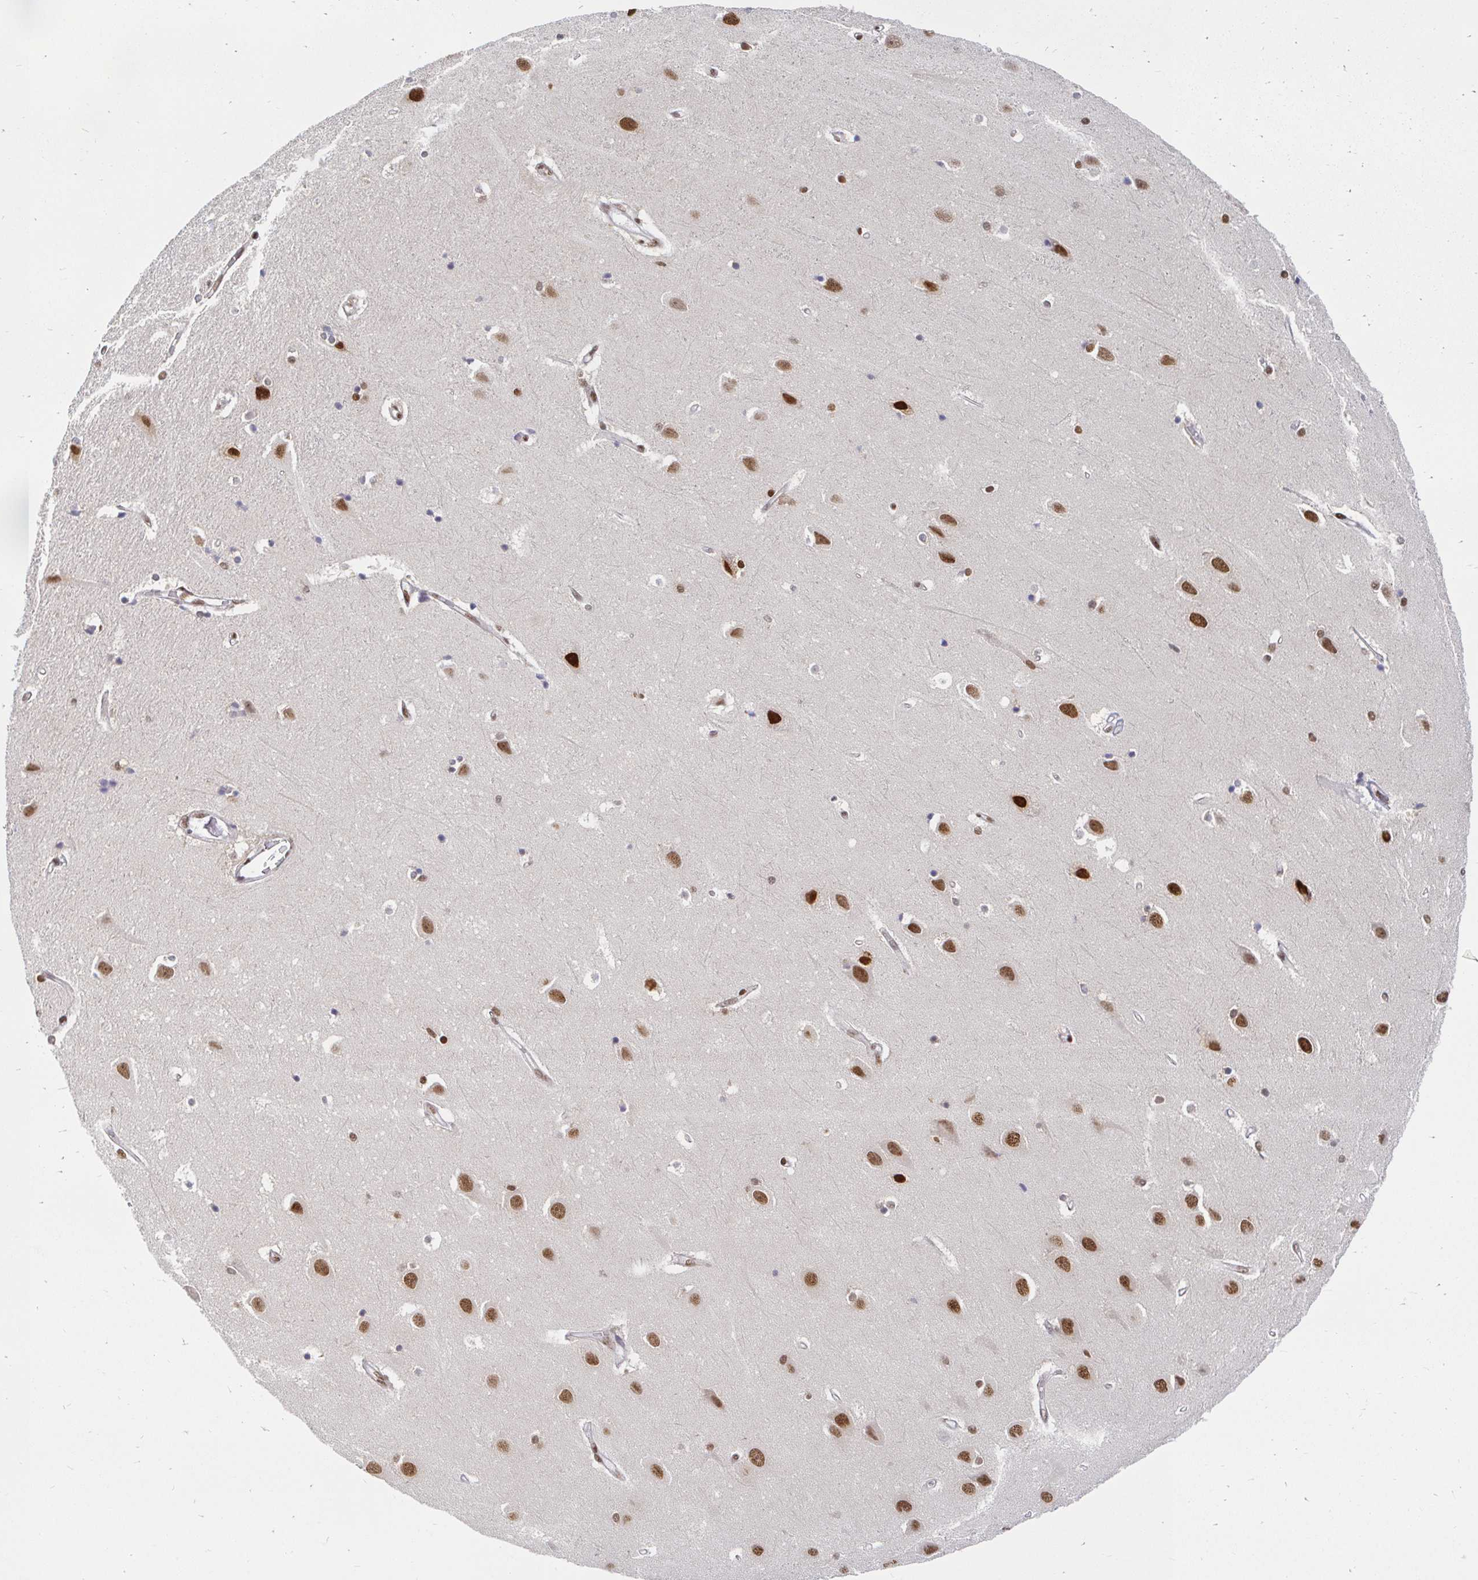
{"staining": {"intensity": "moderate", "quantity": "25%-75%", "location": "nuclear"}, "tissue": "hippocampus", "cell_type": "Glial cells", "image_type": "normal", "snomed": [{"axis": "morphology", "description": "Normal tissue, NOS"}, {"axis": "topography", "description": "Hippocampus"}], "caption": "Glial cells exhibit medium levels of moderate nuclear staining in about 25%-75% of cells in unremarkable human hippocampus.", "gene": "RBMXL1", "patient": {"sex": "male", "age": 63}}